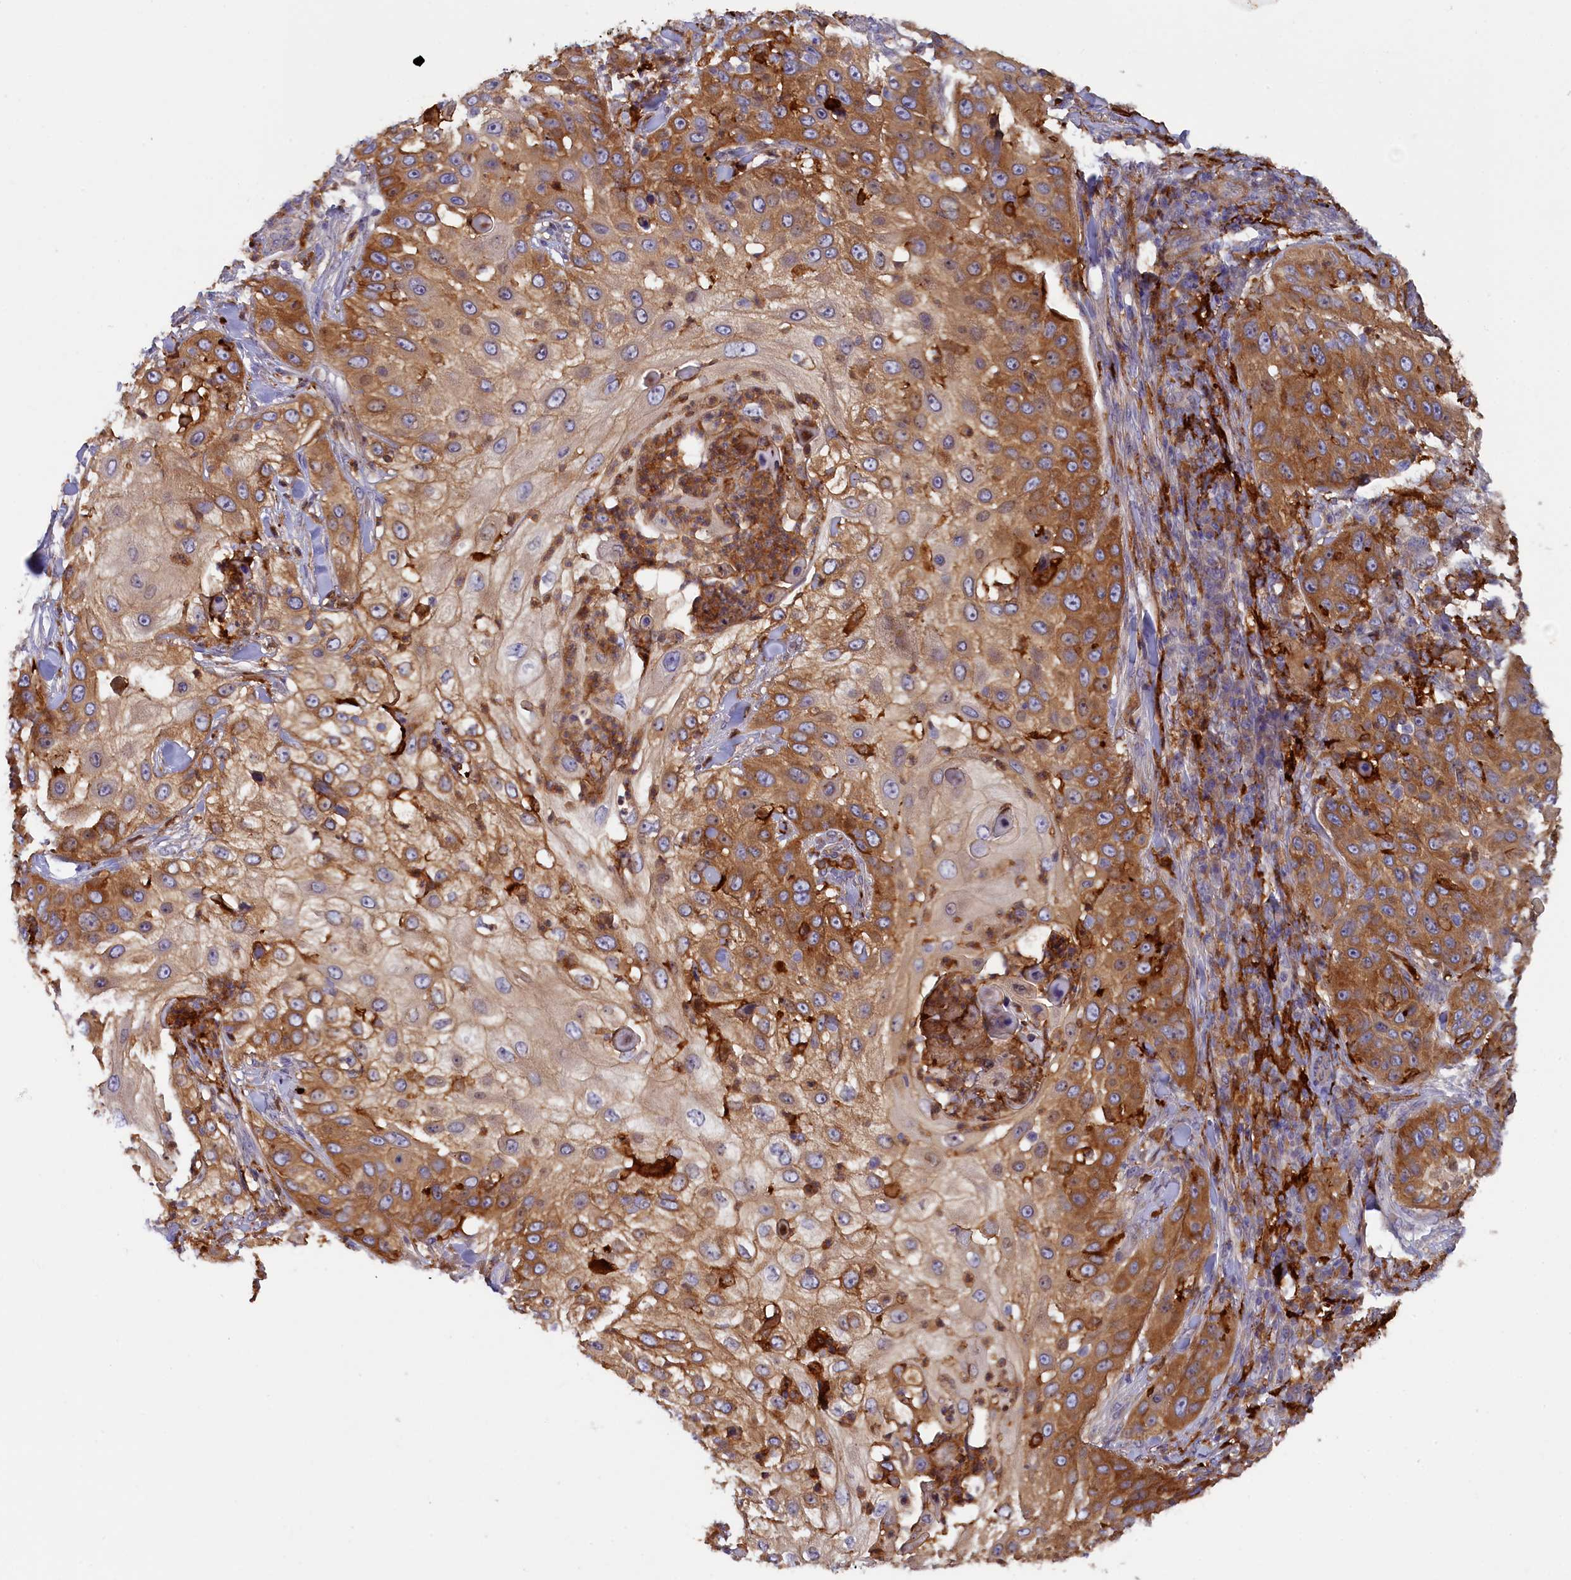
{"staining": {"intensity": "strong", "quantity": "25%-75%", "location": "cytoplasmic/membranous"}, "tissue": "skin cancer", "cell_type": "Tumor cells", "image_type": "cancer", "snomed": [{"axis": "morphology", "description": "Squamous cell carcinoma, NOS"}, {"axis": "topography", "description": "Skin"}], "caption": "A brown stain labels strong cytoplasmic/membranous expression of a protein in human skin cancer tumor cells.", "gene": "FERMT1", "patient": {"sex": "female", "age": 44}}